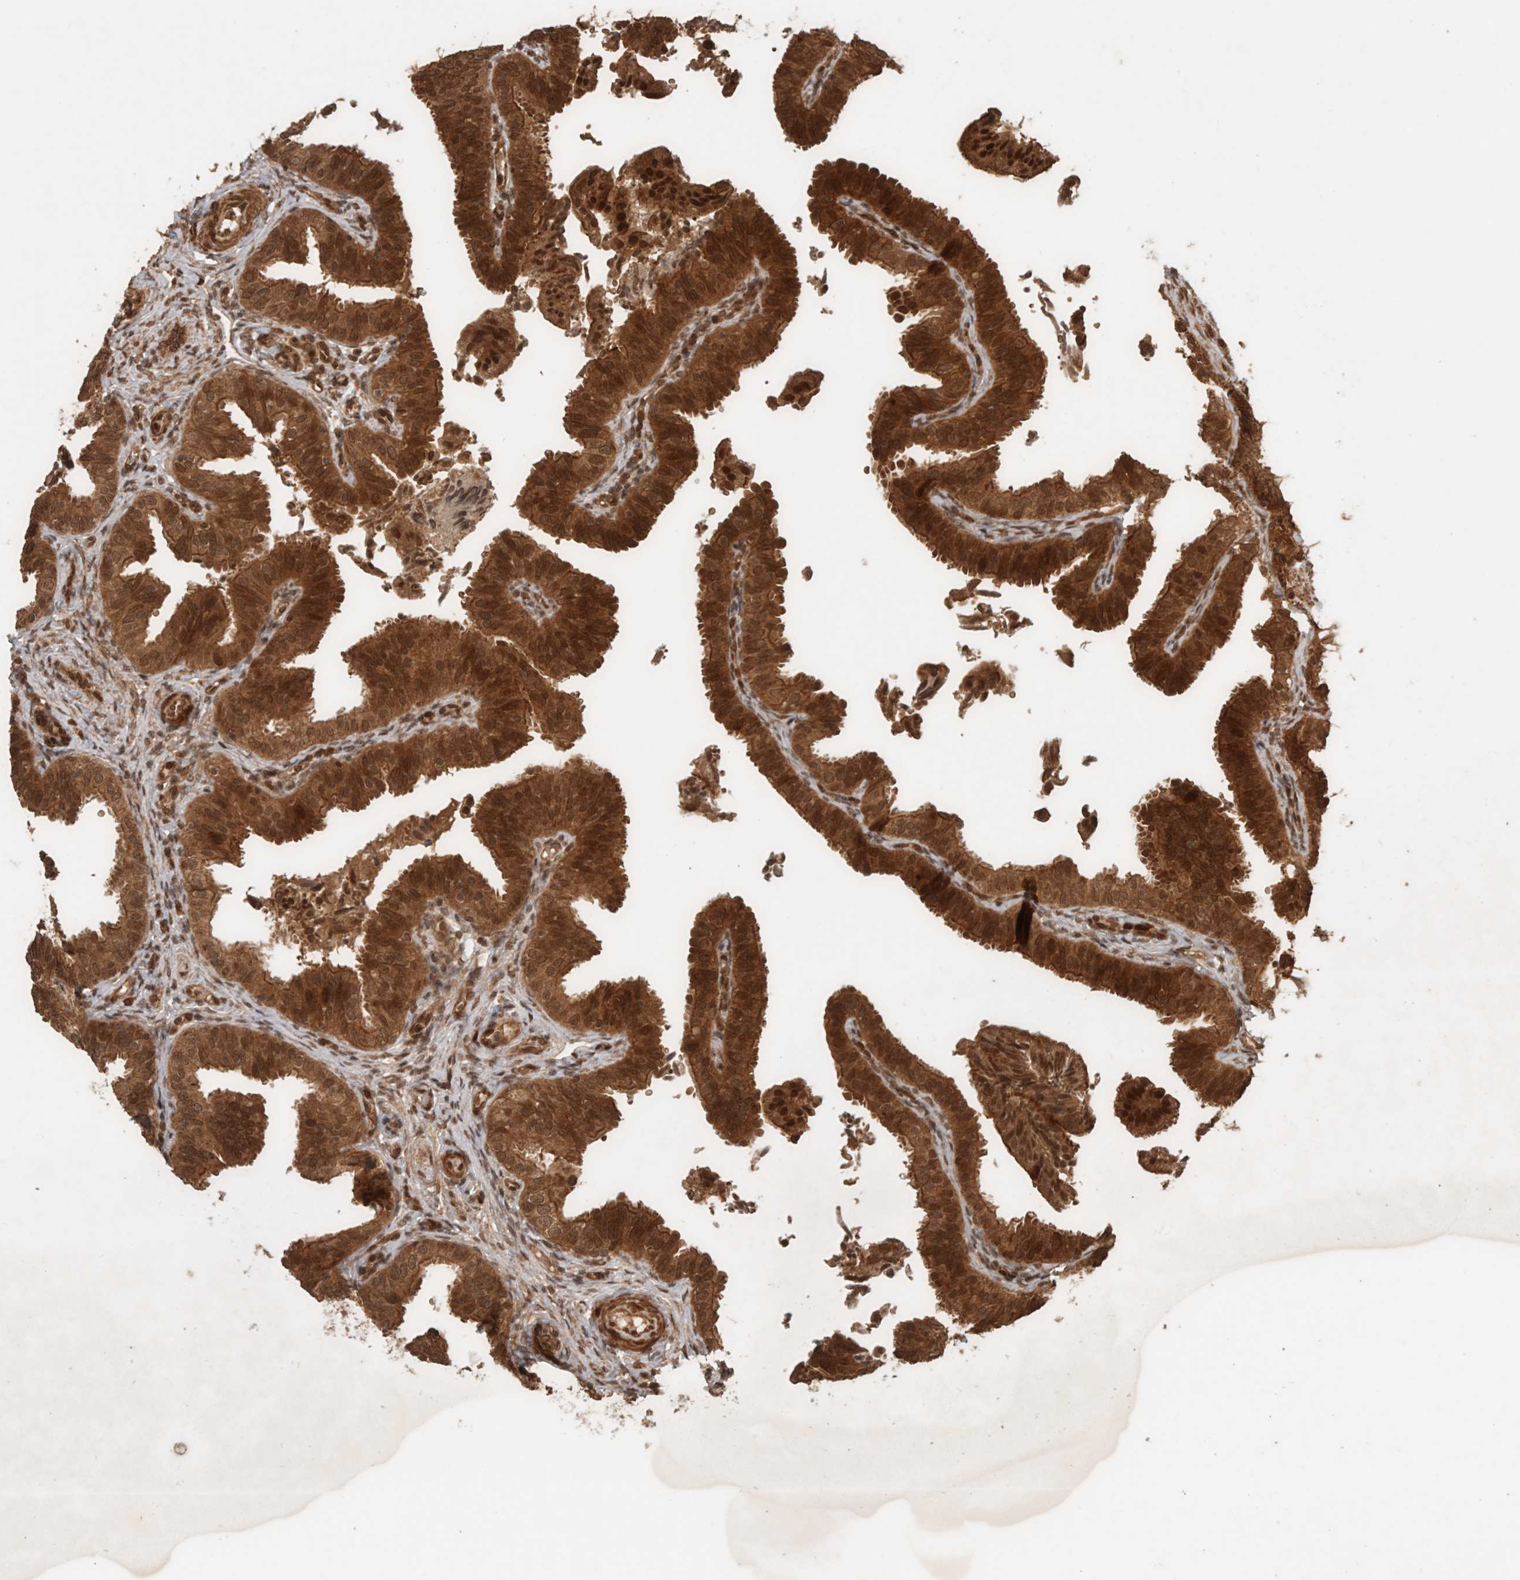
{"staining": {"intensity": "strong", "quantity": ">75%", "location": "cytoplasmic/membranous,nuclear"}, "tissue": "fallopian tube", "cell_type": "Glandular cells", "image_type": "normal", "snomed": [{"axis": "morphology", "description": "Normal tissue, NOS"}, {"axis": "topography", "description": "Fallopian tube"}], "caption": "Brown immunohistochemical staining in unremarkable human fallopian tube shows strong cytoplasmic/membranous,nuclear expression in about >75% of glandular cells.", "gene": "CNTROB", "patient": {"sex": "female", "age": 35}}